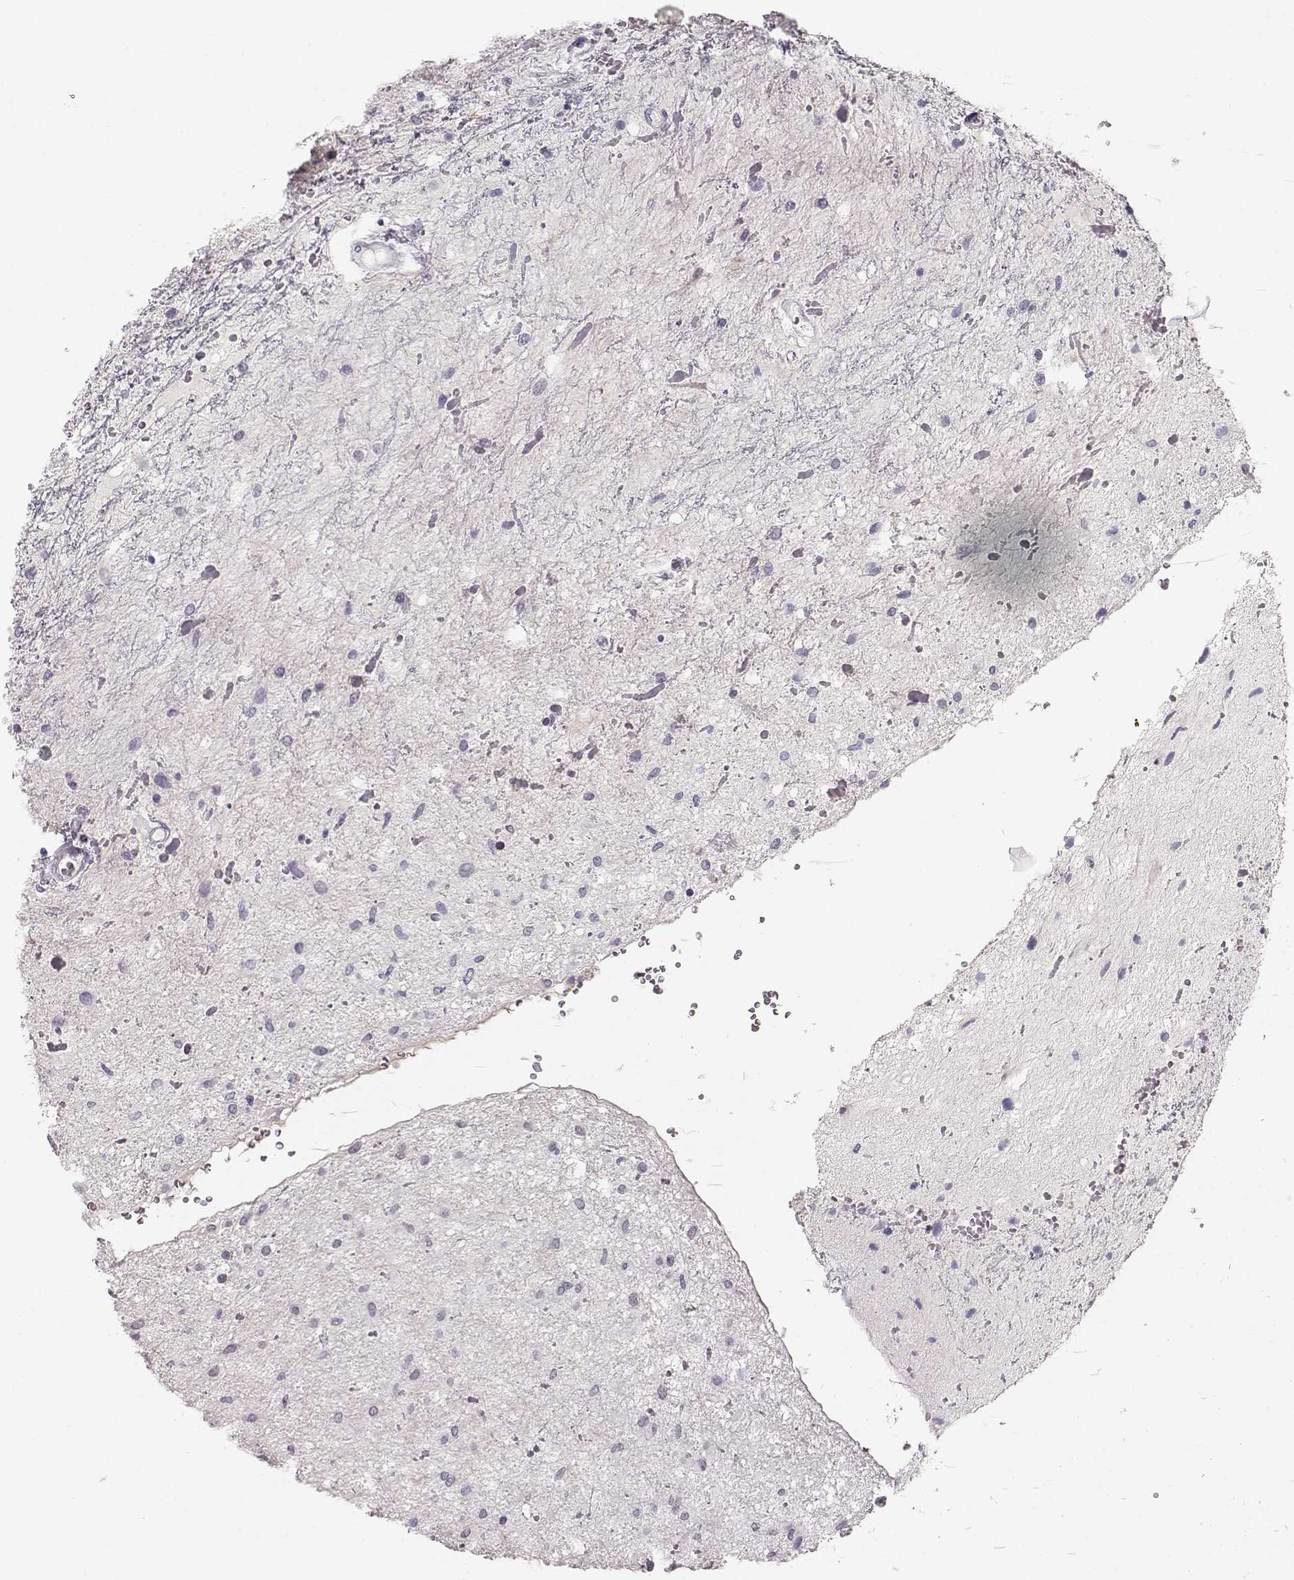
{"staining": {"intensity": "negative", "quantity": "none", "location": "none"}, "tissue": "glioma", "cell_type": "Tumor cells", "image_type": "cancer", "snomed": [{"axis": "morphology", "description": "Glioma, malignant, Low grade"}, {"axis": "topography", "description": "Cerebellum"}], "caption": "Tumor cells are negative for protein expression in human glioma.", "gene": "POU1F1", "patient": {"sex": "female", "age": 14}}